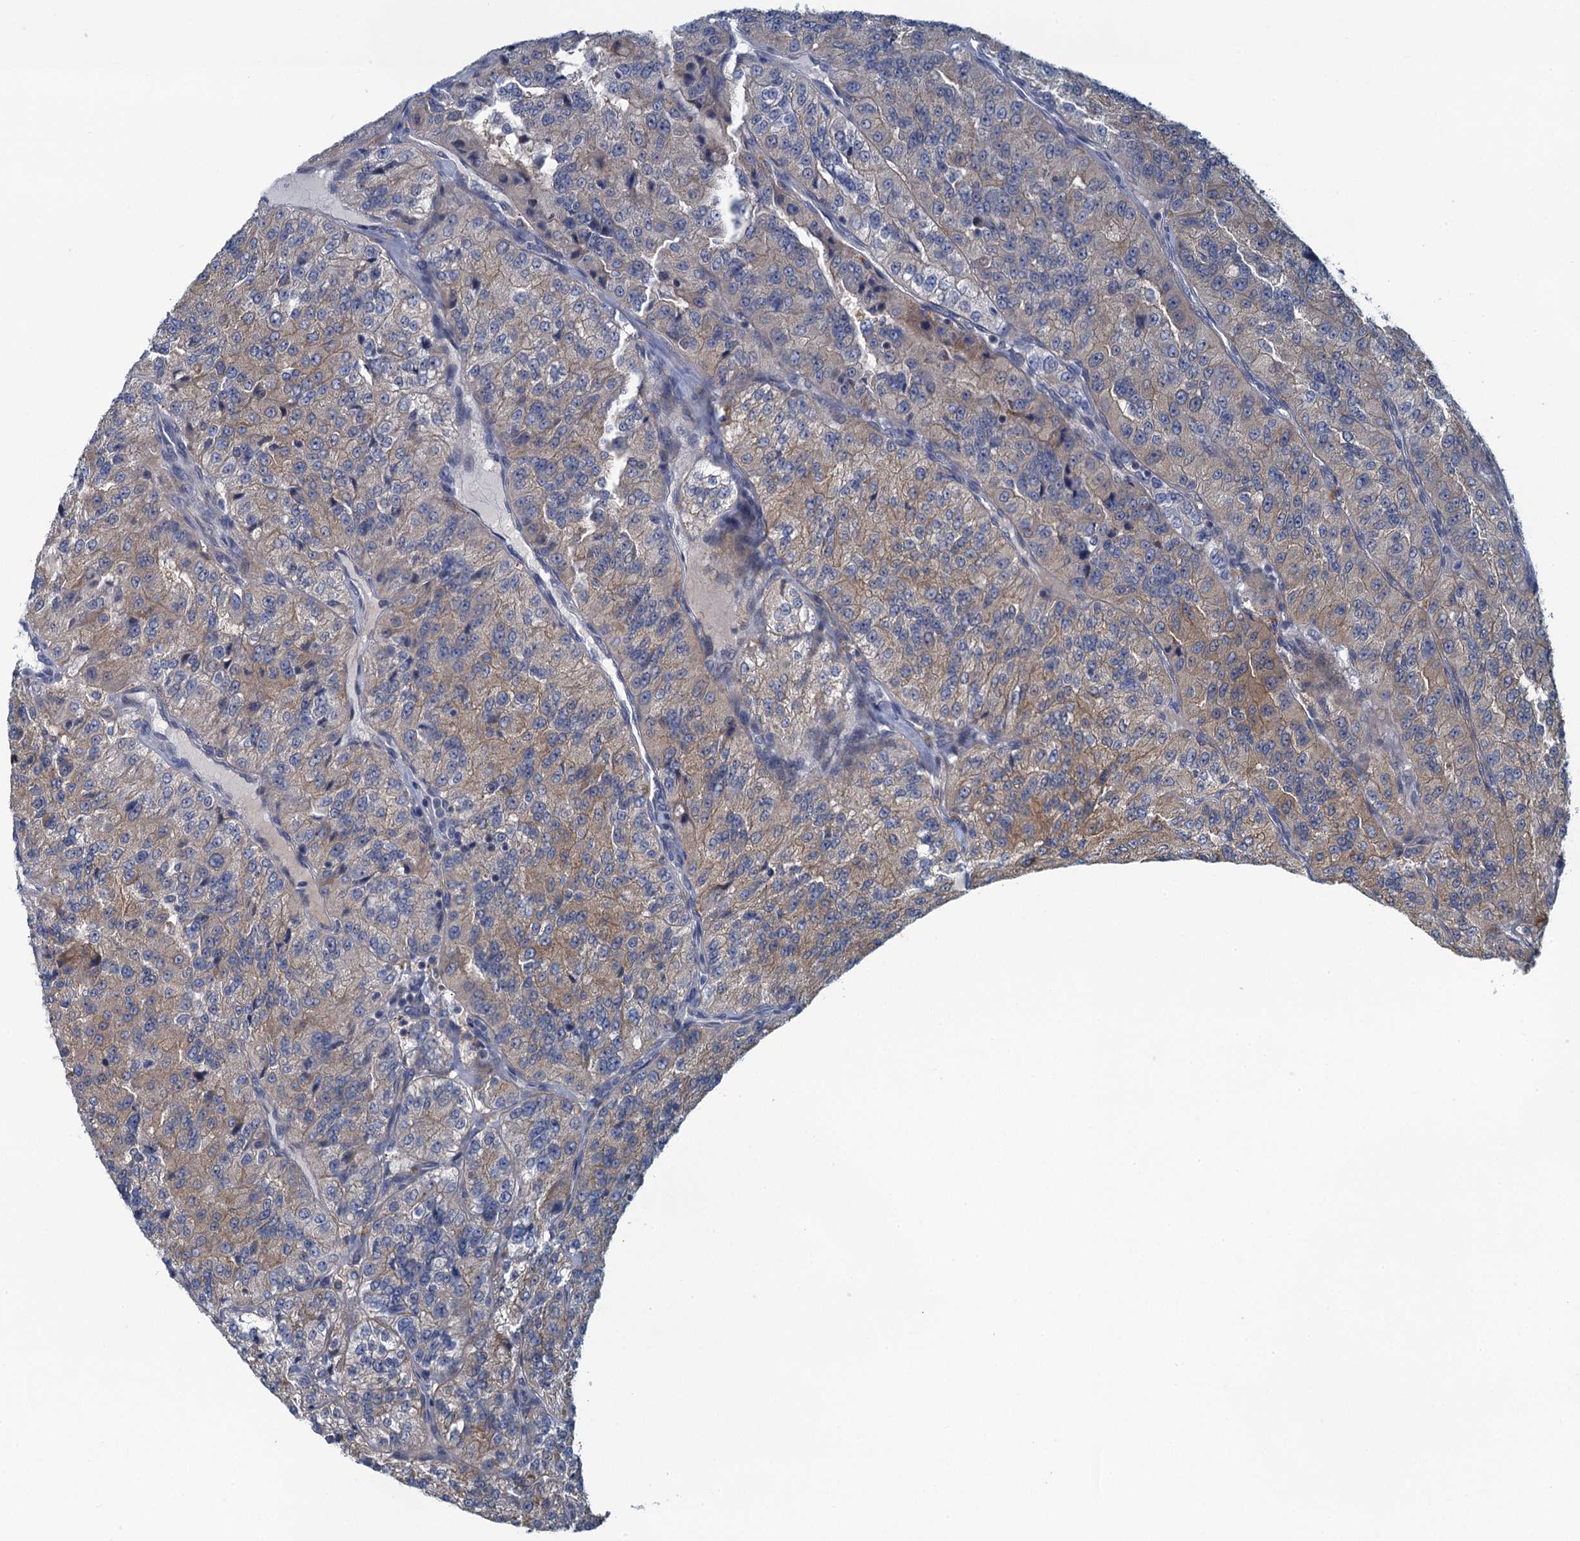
{"staining": {"intensity": "weak", "quantity": "25%-75%", "location": "cytoplasmic/membranous"}, "tissue": "renal cancer", "cell_type": "Tumor cells", "image_type": "cancer", "snomed": [{"axis": "morphology", "description": "Adenocarcinoma, NOS"}, {"axis": "topography", "description": "Kidney"}], "caption": "About 25%-75% of tumor cells in human renal cancer (adenocarcinoma) exhibit weak cytoplasmic/membranous protein expression as visualized by brown immunohistochemical staining.", "gene": "NCKAP1L", "patient": {"sex": "female", "age": 63}}